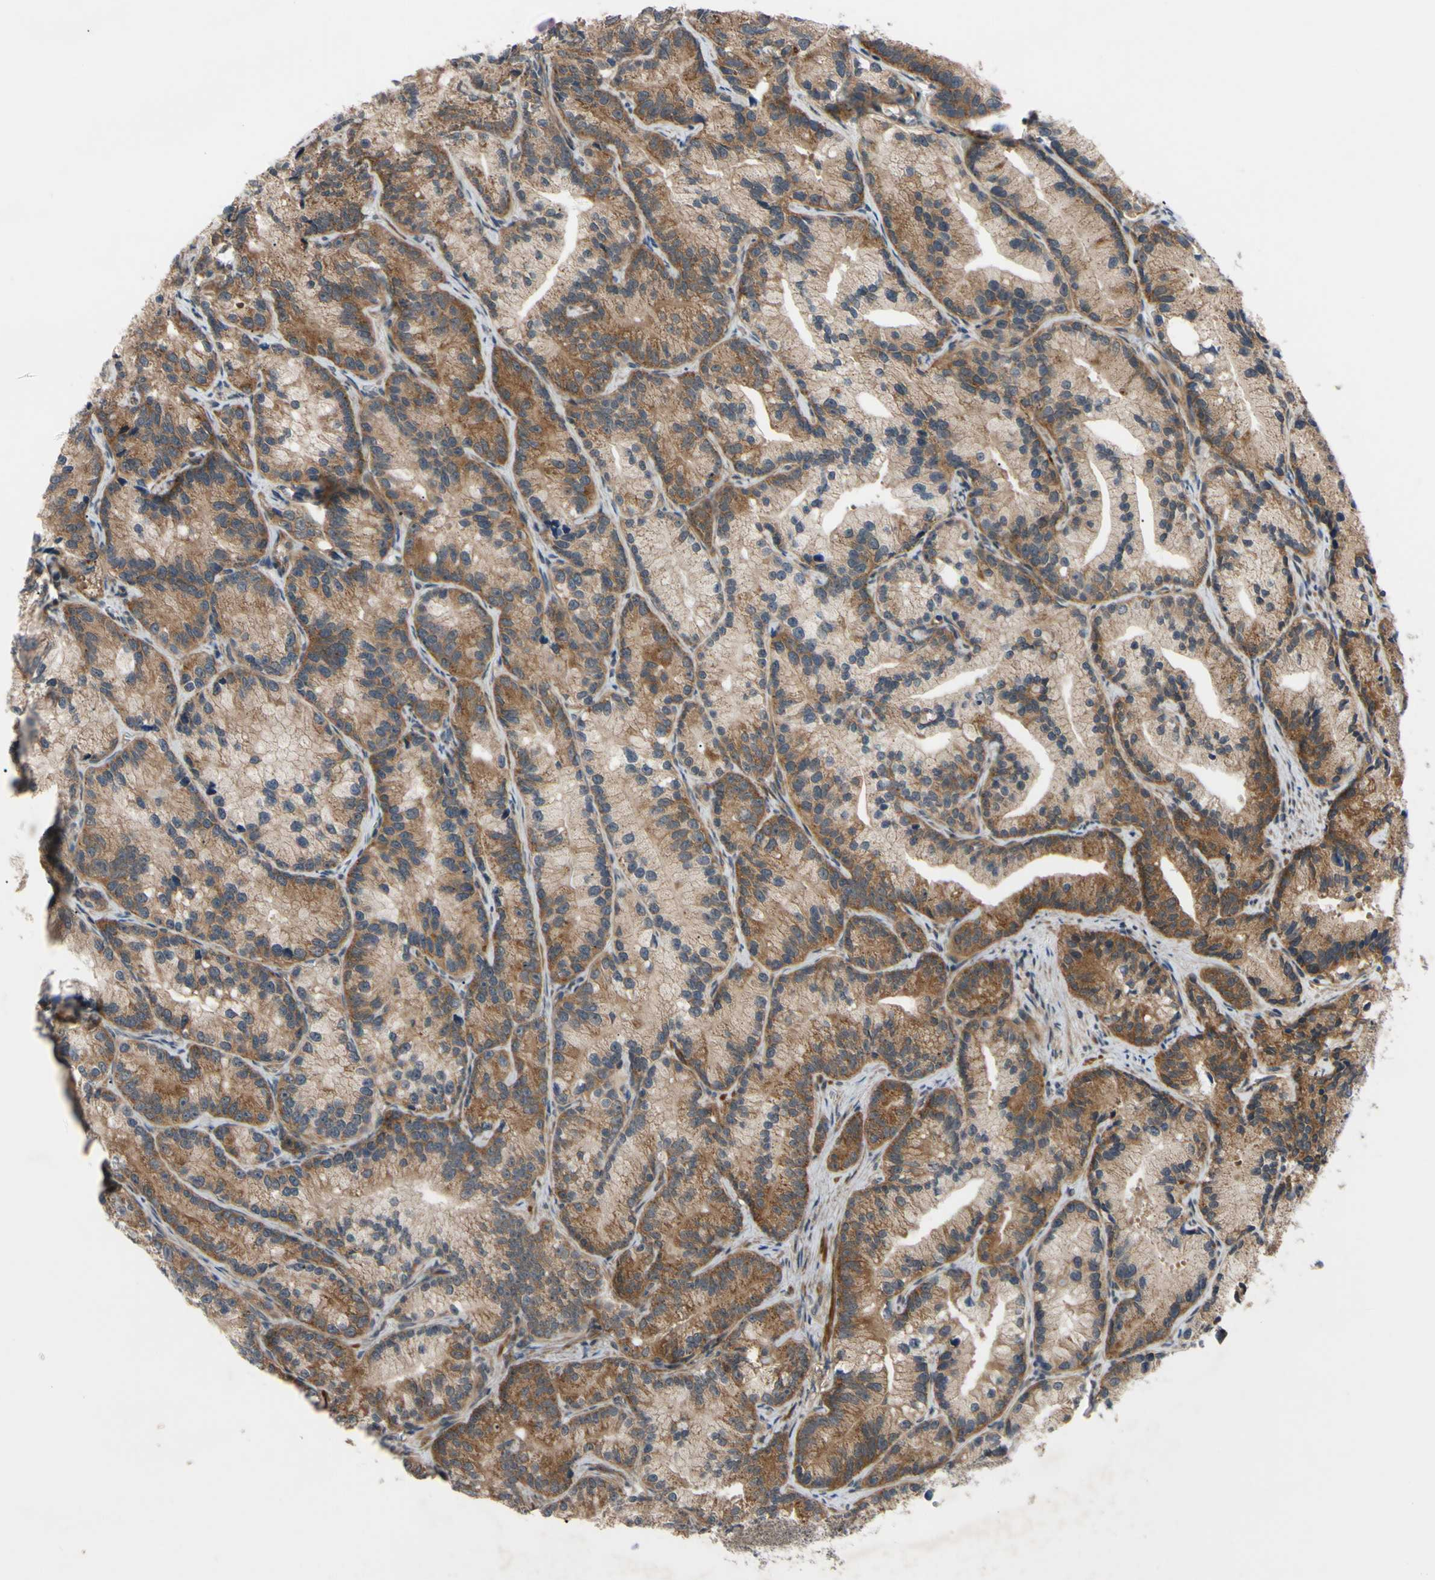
{"staining": {"intensity": "moderate", "quantity": ">75%", "location": "cytoplasmic/membranous"}, "tissue": "prostate cancer", "cell_type": "Tumor cells", "image_type": "cancer", "snomed": [{"axis": "morphology", "description": "Adenocarcinoma, Low grade"}, {"axis": "topography", "description": "Prostate"}], "caption": "A high-resolution histopathology image shows immunohistochemistry (IHC) staining of adenocarcinoma (low-grade) (prostate), which demonstrates moderate cytoplasmic/membranous positivity in approximately >75% of tumor cells.", "gene": "SVIL", "patient": {"sex": "male", "age": 89}}